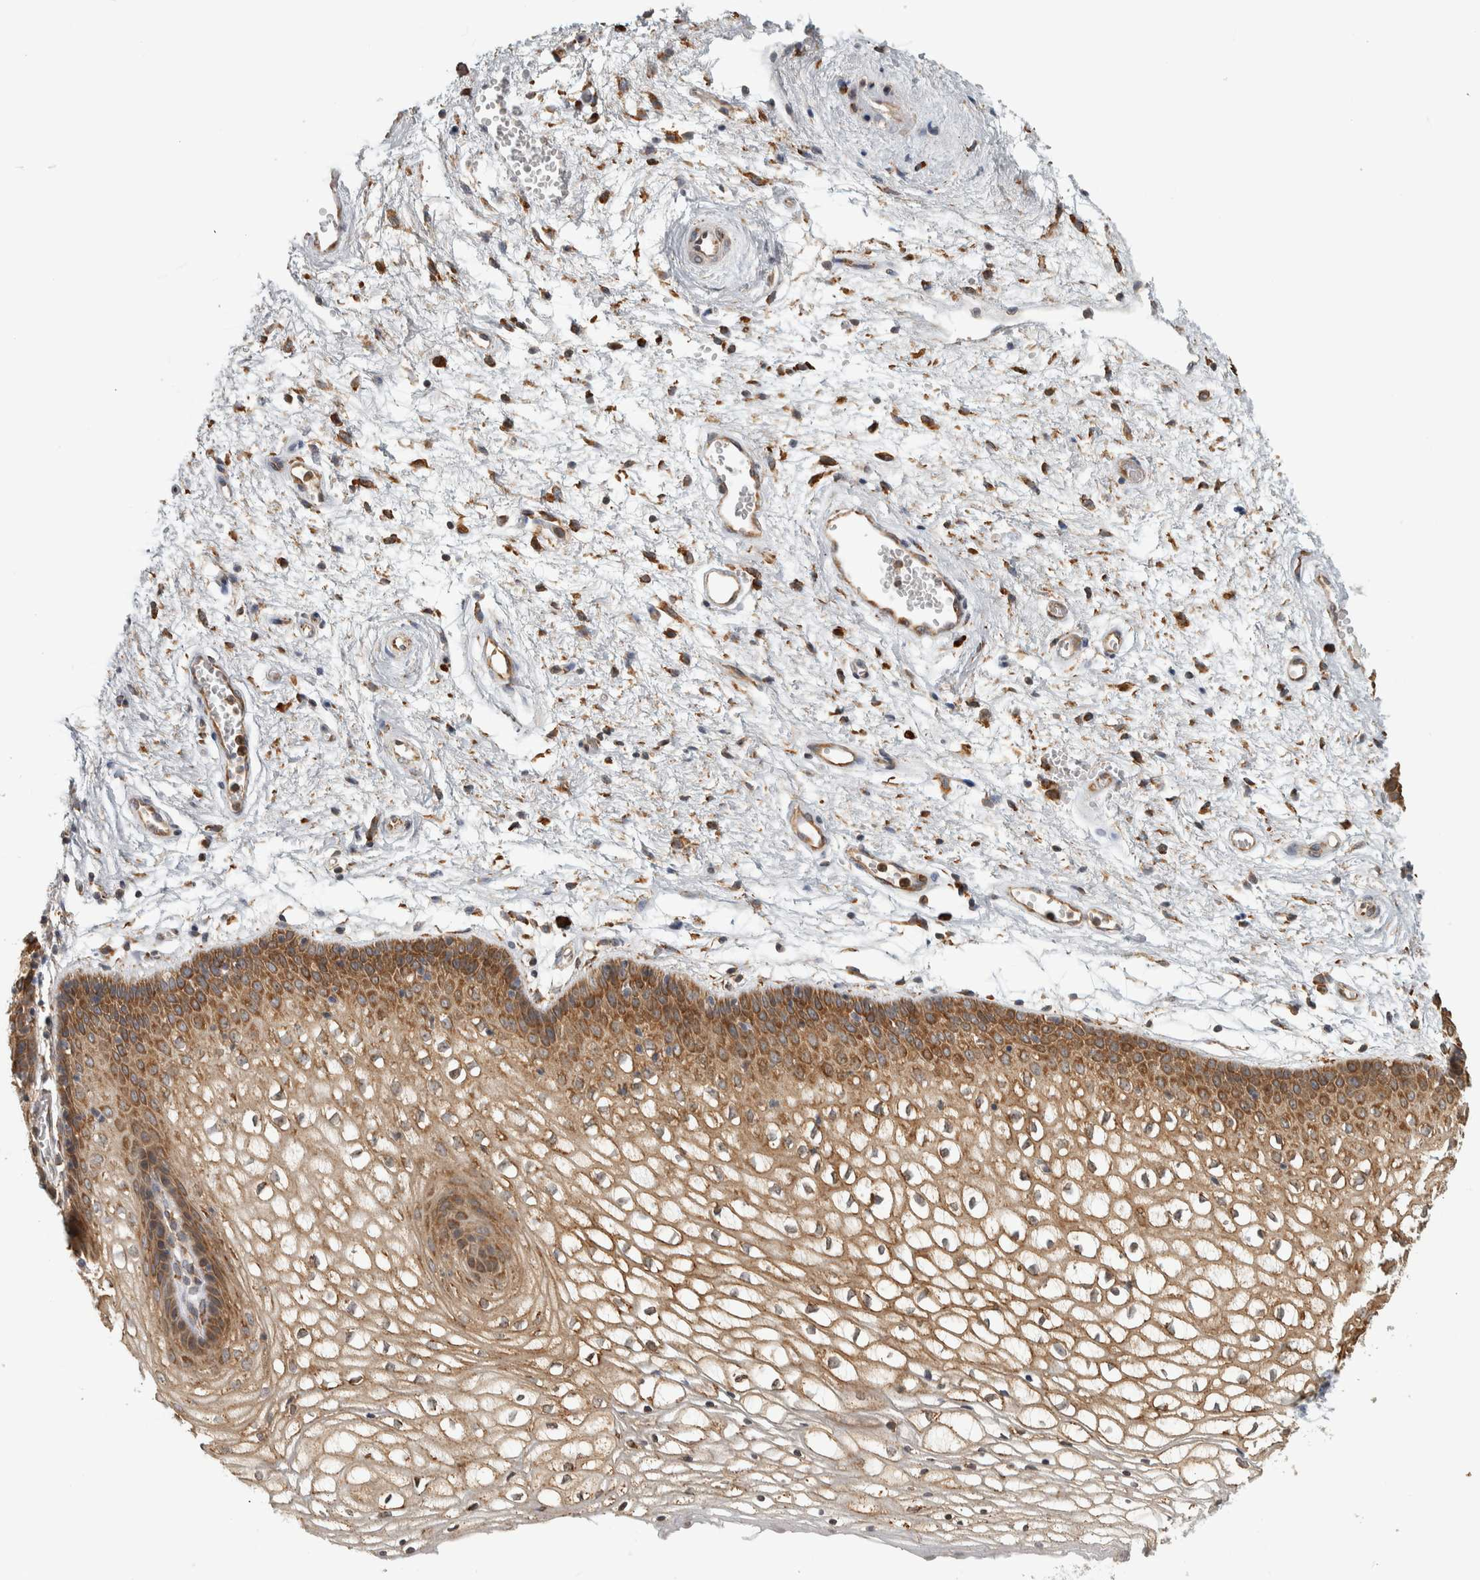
{"staining": {"intensity": "moderate", "quantity": ">75%", "location": "cytoplasmic/membranous"}, "tissue": "vagina", "cell_type": "Squamous epithelial cells", "image_type": "normal", "snomed": [{"axis": "morphology", "description": "Normal tissue, NOS"}, {"axis": "topography", "description": "Vagina"}], "caption": "Moderate cytoplasmic/membranous expression is present in approximately >75% of squamous epithelial cells in normal vagina. The staining was performed using DAB (3,3'-diaminobenzidine), with brown indicating positive protein expression. Nuclei are stained blue with hematoxylin.", "gene": "EIF3H", "patient": {"sex": "female", "age": 34}}